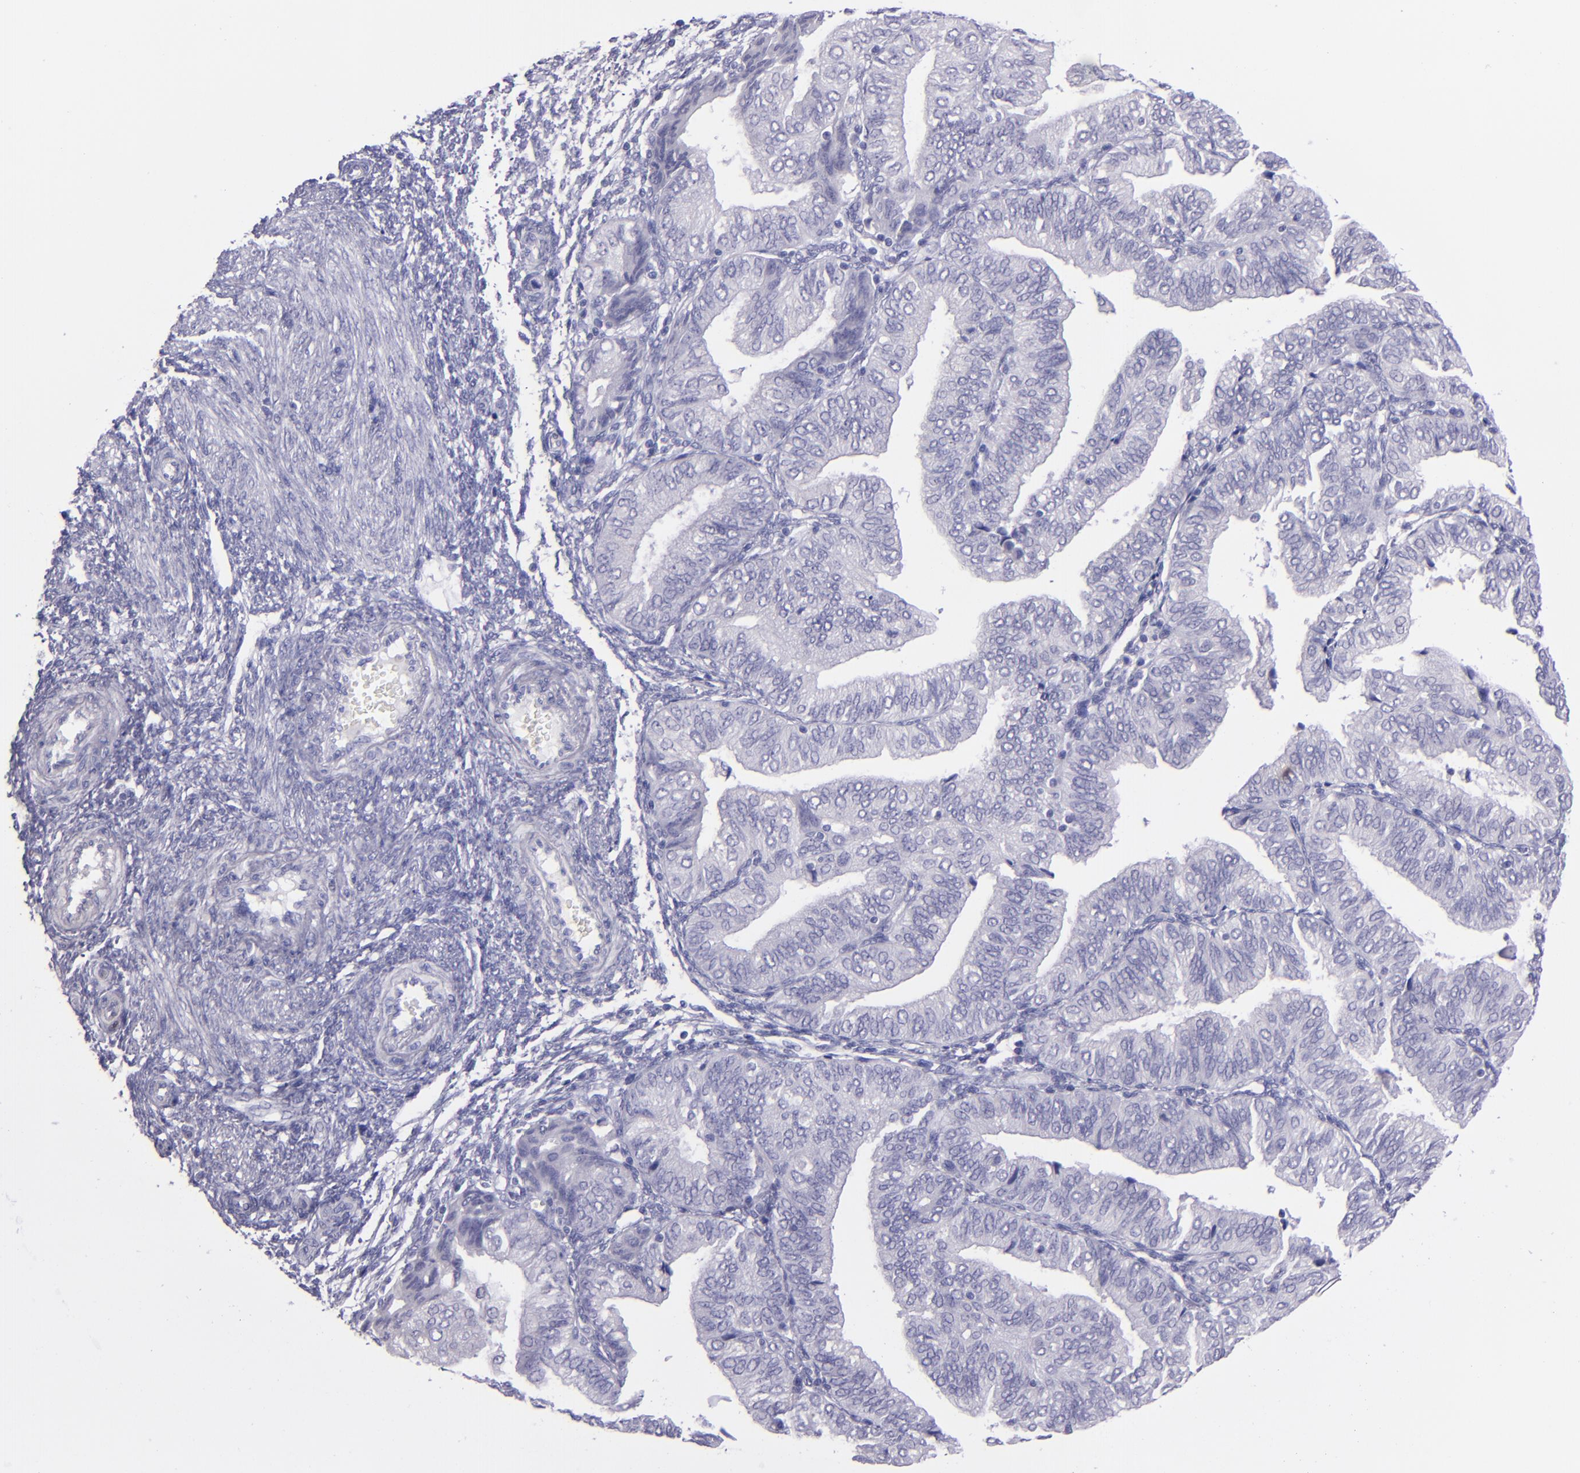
{"staining": {"intensity": "negative", "quantity": "none", "location": "none"}, "tissue": "endometrial cancer", "cell_type": "Tumor cells", "image_type": "cancer", "snomed": [{"axis": "morphology", "description": "Adenocarcinoma, NOS"}, {"axis": "topography", "description": "Endometrium"}], "caption": "IHC histopathology image of neoplastic tissue: adenocarcinoma (endometrial) stained with DAB (3,3'-diaminobenzidine) displays no significant protein expression in tumor cells. (DAB IHC visualized using brightfield microscopy, high magnification).", "gene": "TNNT3", "patient": {"sex": "female", "age": 51}}